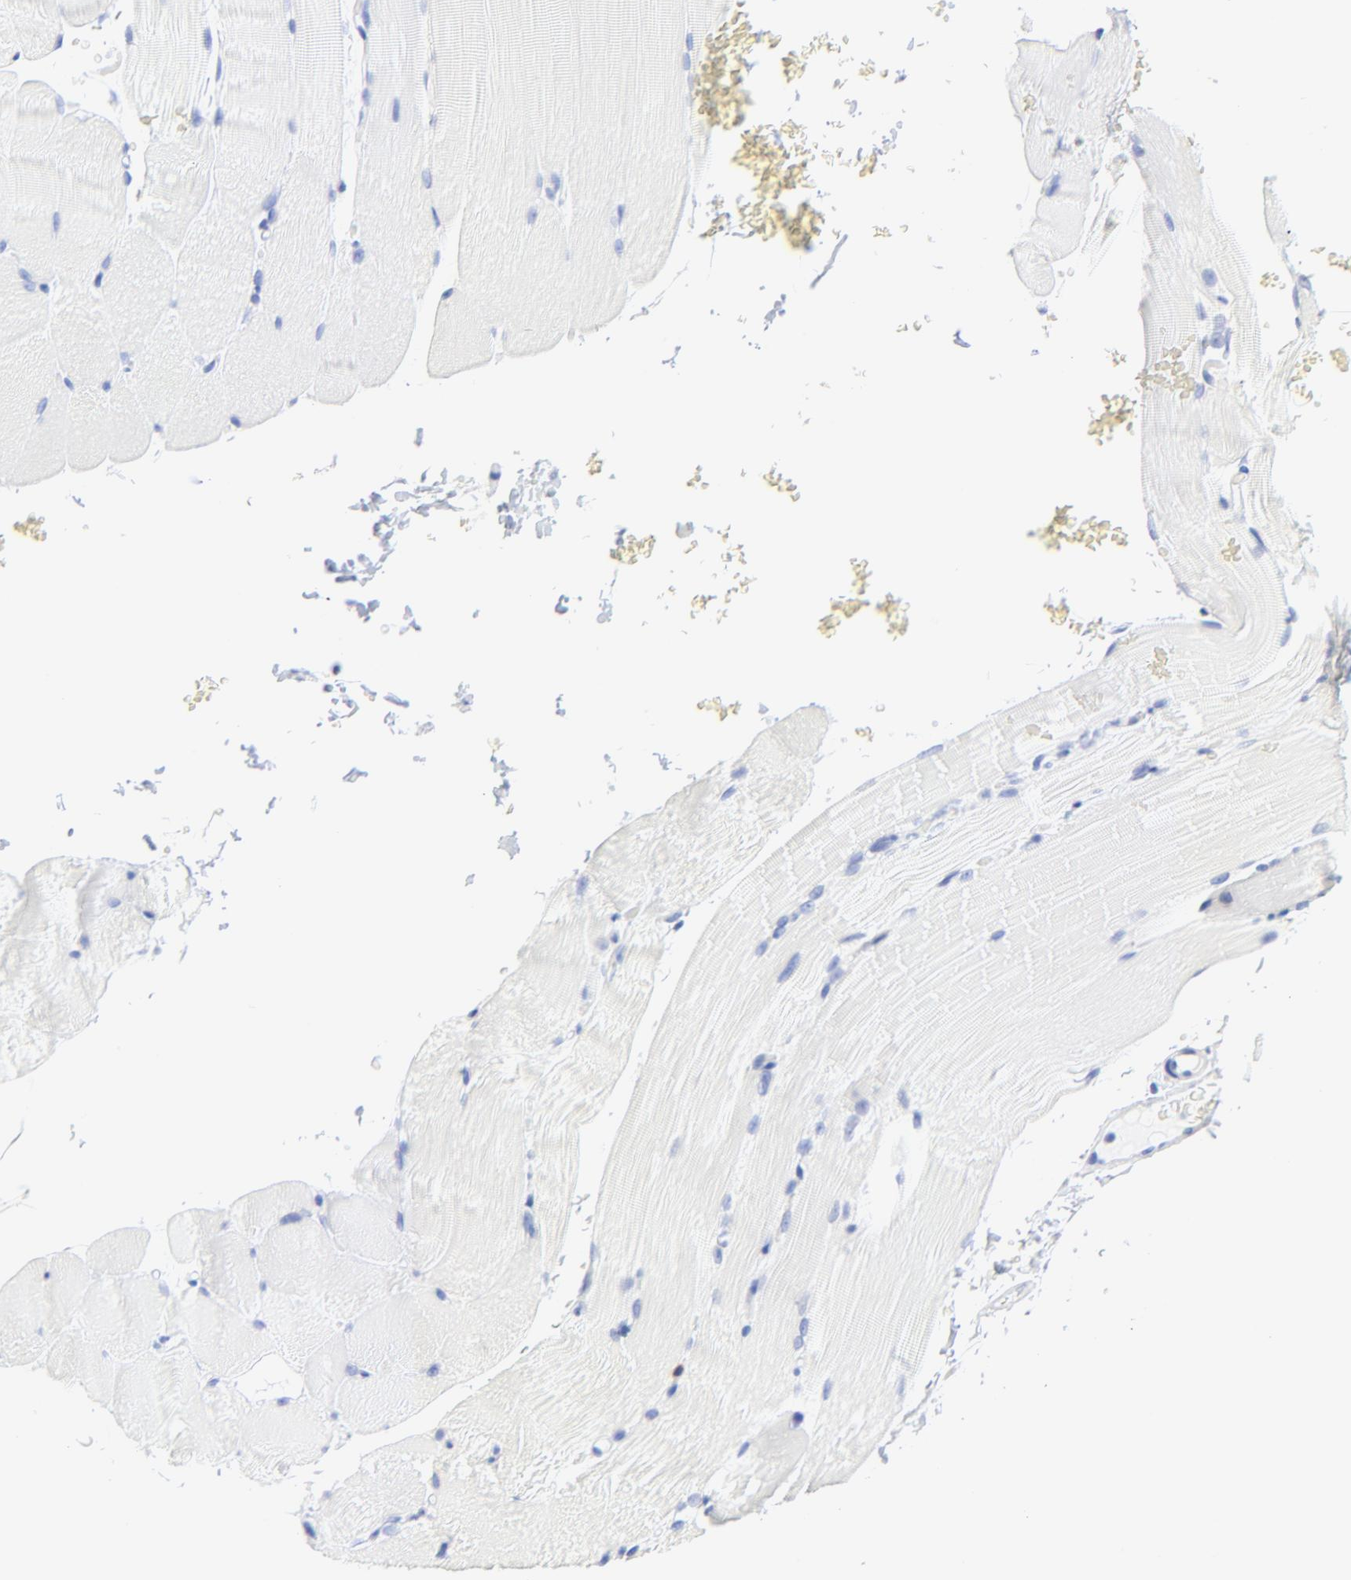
{"staining": {"intensity": "negative", "quantity": "none", "location": "none"}, "tissue": "skeletal muscle", "cell_type": "Myocytes", "image_type": "normal", "snomed": [{"axis": "morphology", "description": "Normal tissue, NOS"}, {"axis": "topography", "description": "Skeletal muscle"}], "caption": "IHC histopathology image of normal human skeletal muscle stained for a protein (brown), which shows no staining in myocytes.", "gene": "LCK", "patient": {"sex": "female", "age": 37}}